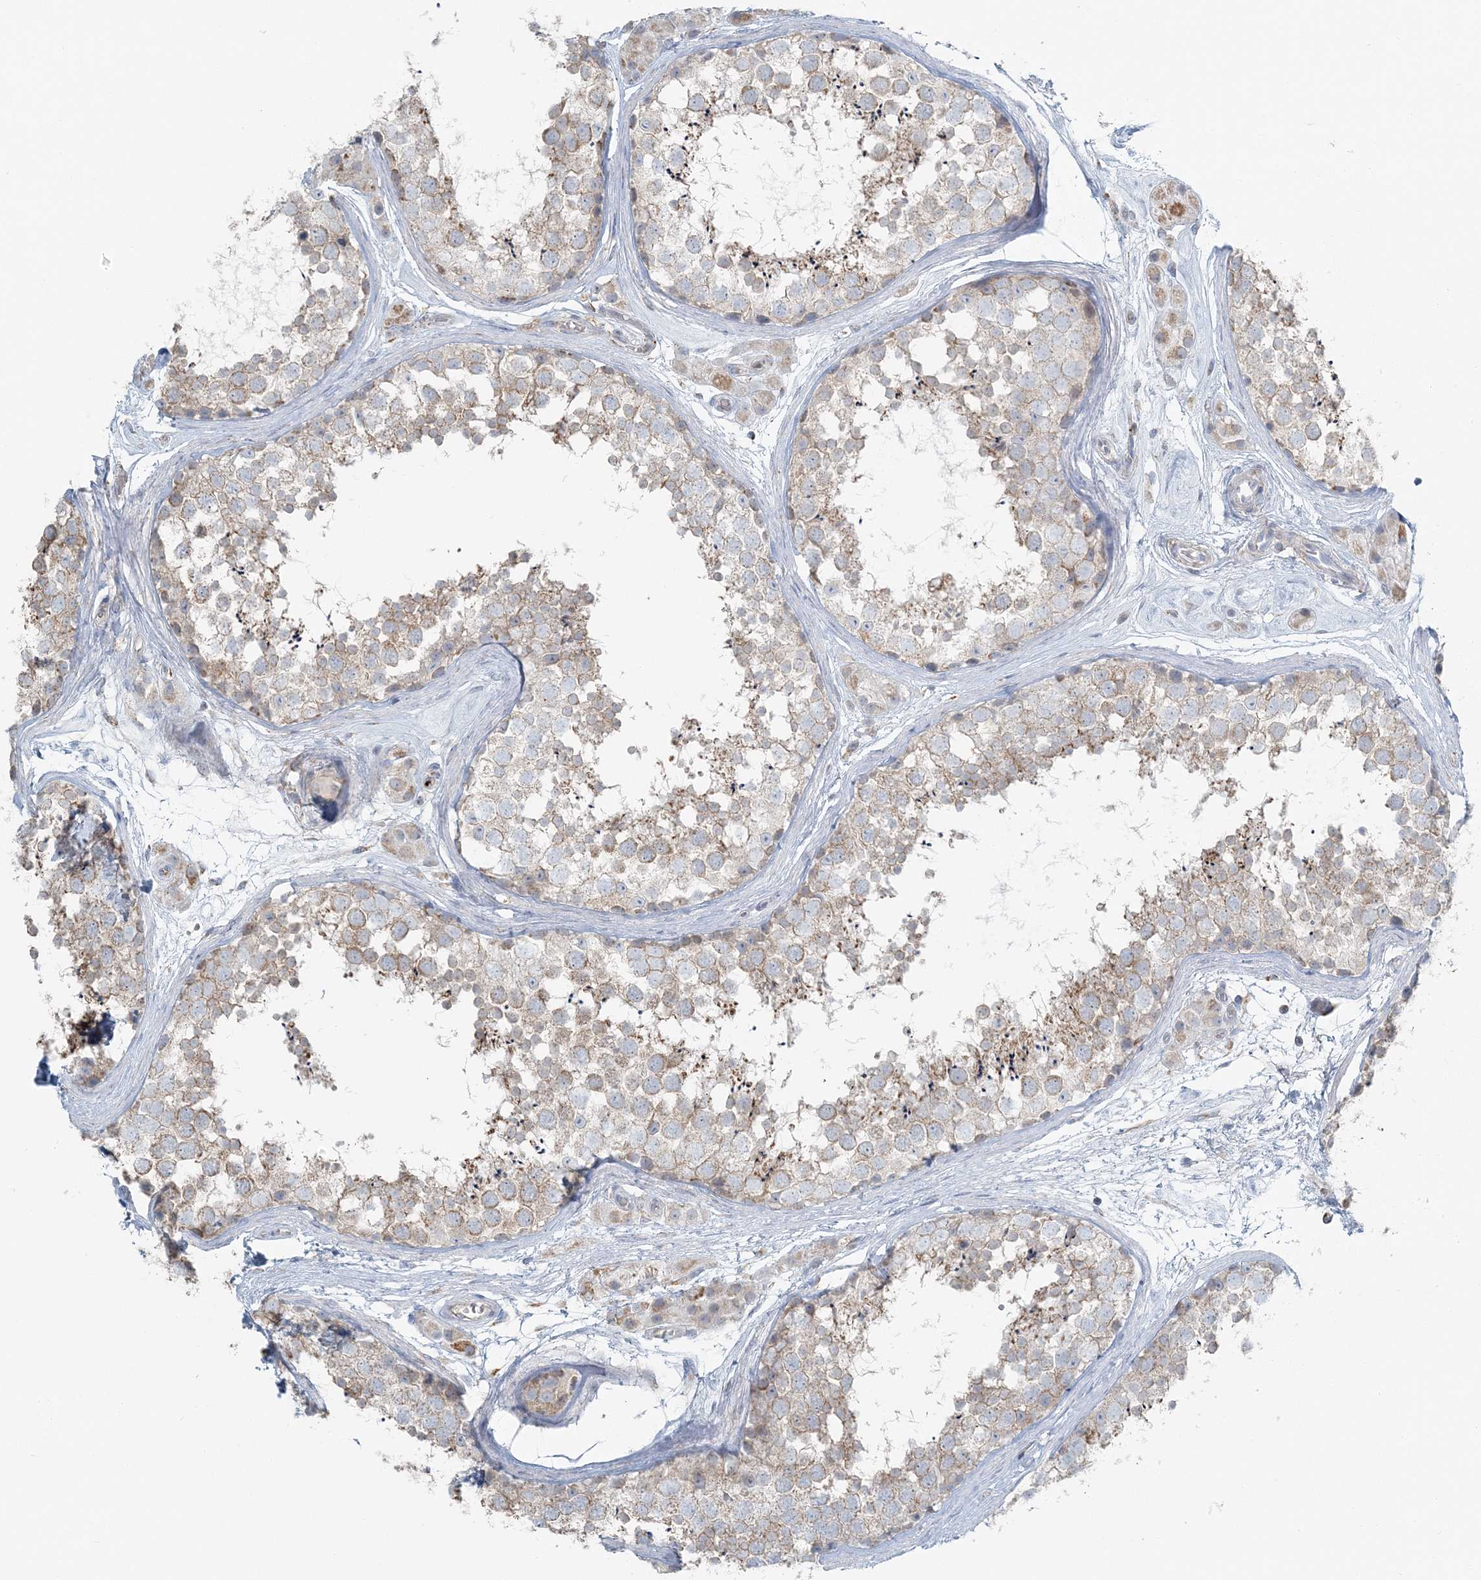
{"staining": {"intensity": "weak", "quantity": ">75%", "location": "cytoplasmic/membranous"}, "tissue": "testis", "cell_type": "Cells in seminiferous ducts", "image_type": "normal", "snomed": [{"axis": "morphology", "description": "Normal tissue, NOS"}, {"axis": "topography", "description": "Testis"}], "caption": "Weak cytoplasmic/membranous positivity is identified in approximately >75% of cells in seminiferous ducts in benign testis.", "gene": "SLC22A16", "patient": {"sex": "male", "age": 56}}